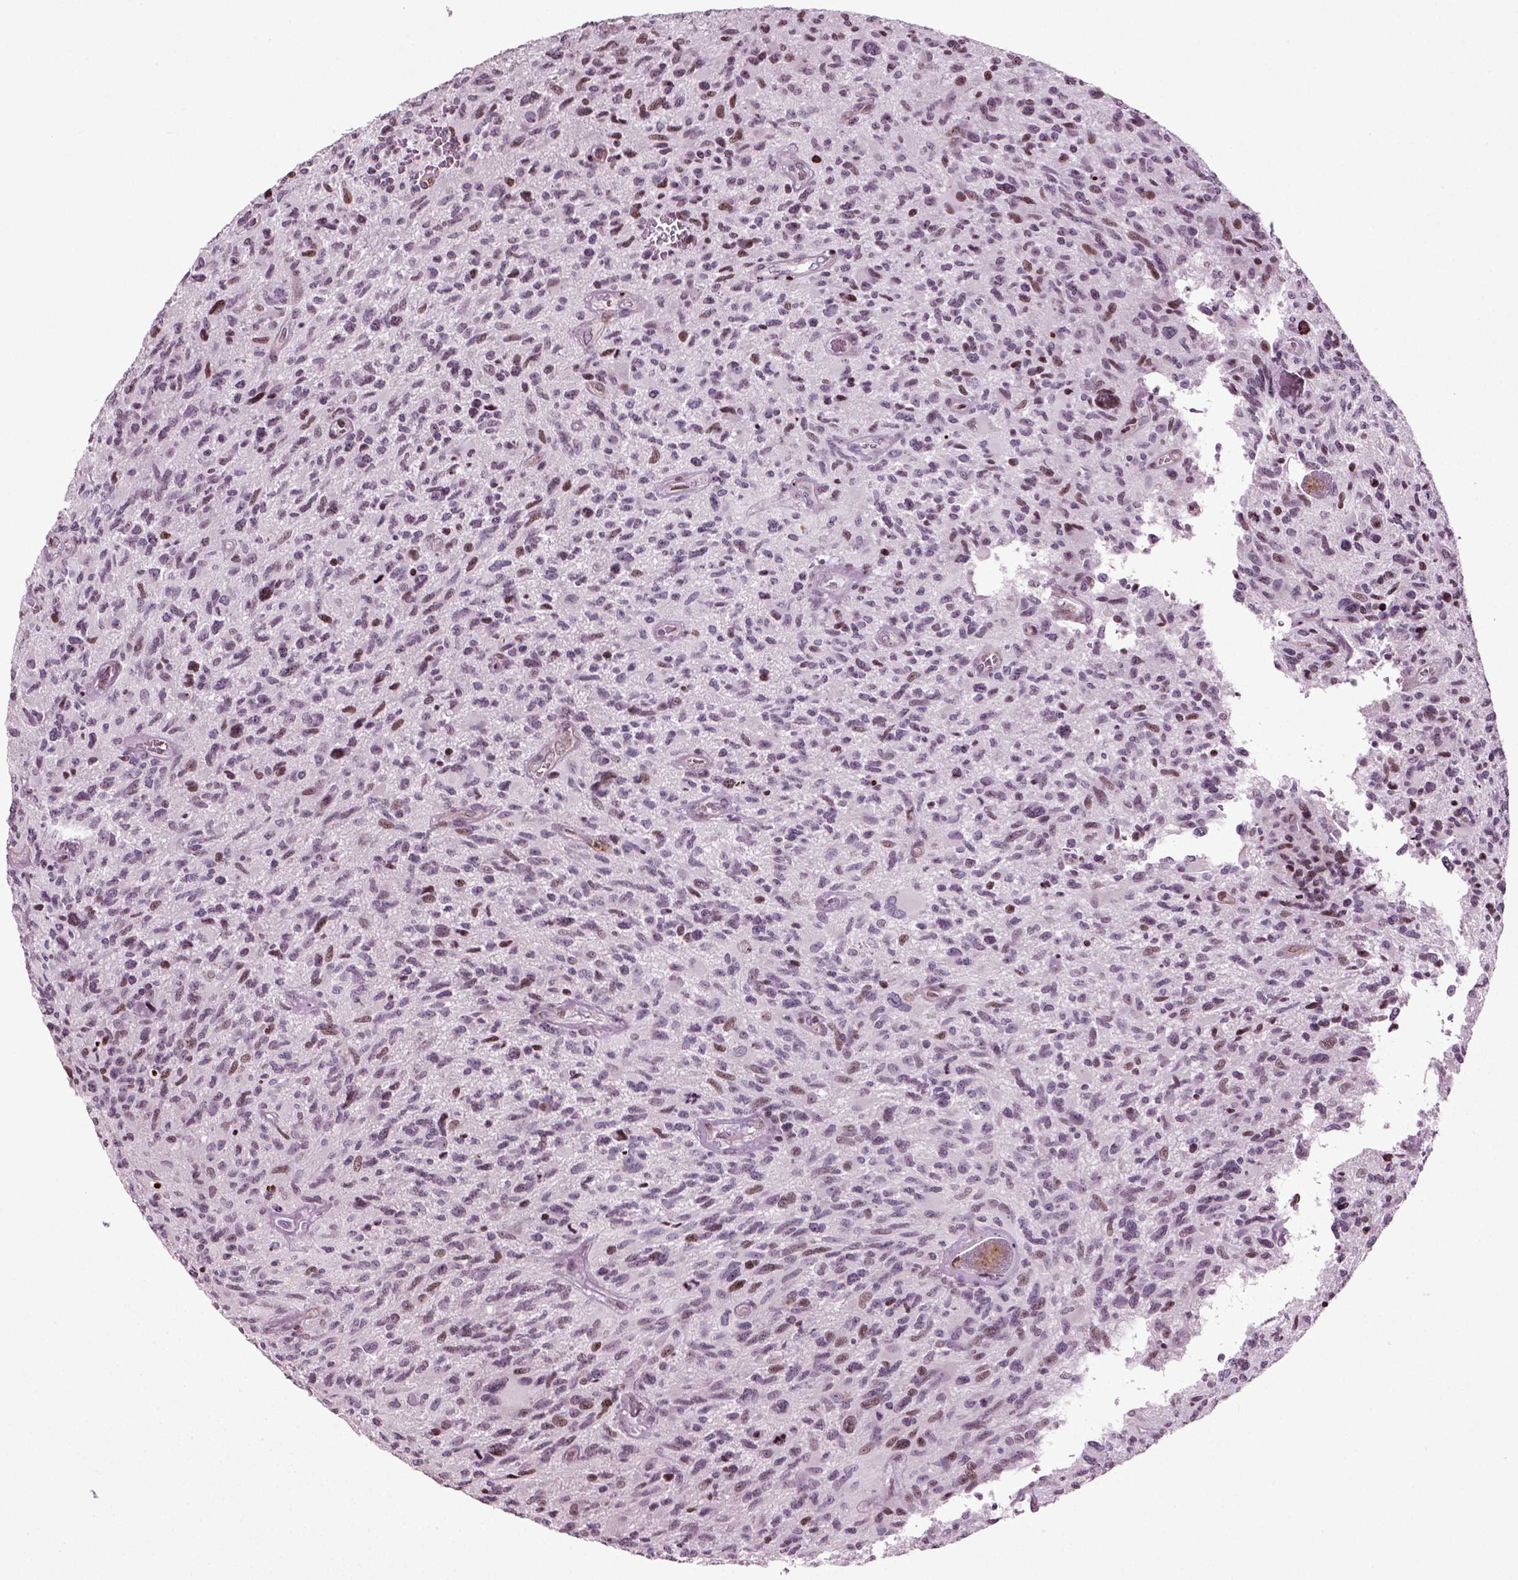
{"staining": {"intensity": "moderate", "quantity": "<25%", "location": "nuclear"}, "tissue": "glioma", "cell_type": "Tumor cells", "image_type": "cancer", "snomed": [{"axis": "morphology", "description": "Glioma, malignant, NOS"}, {"axis": "morphology", "description": "Glioma, malignant, High grade"}, {"axis": "topography", "description": "Brain"}], "caption": "Immunohistochemistry (IHC) photomicrograph of human glioma stained for a protein (brown), which exhibits low levels of moderate nuclear positivity in approximately <25% of tumor cells.", "gene": "HEYL", "patient": {"sex": "female", "age": 71}}